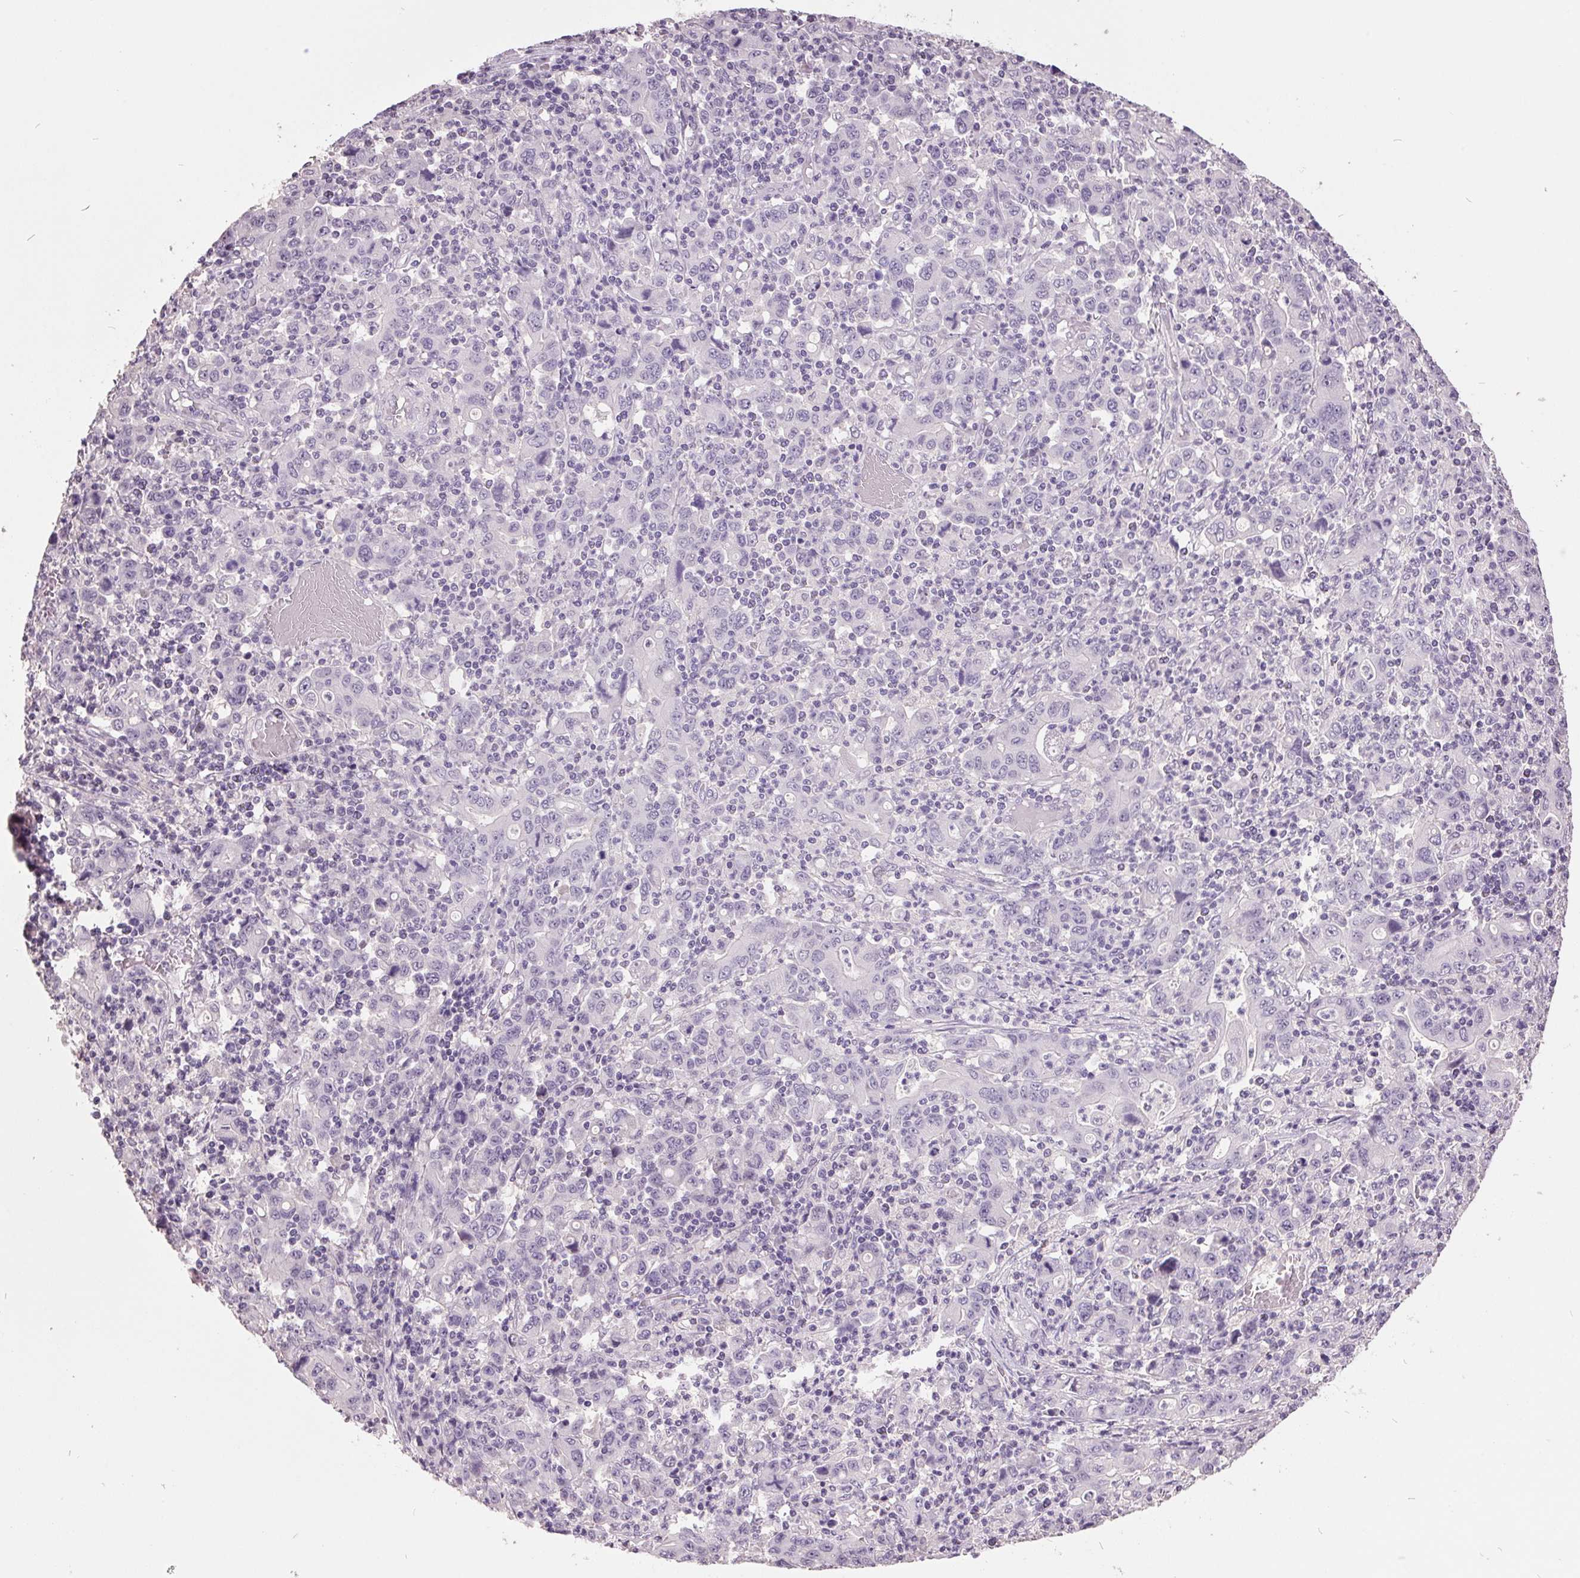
{"staining": {"intensity": "negative", "quantity": "none", "location": "none"}, "tissue": "stomach cancer", "cell_type": "Tumor cells", "image_type": "cancer", "snomed": [{"axis": "morphology", "description": "Adenocarcinoma, NOS"}, {"axis": "topography", "description": "Stomach, upper"}], "caption": "The histopathology image displays no staining of tumor cells in stomach cancer (adenocarcinoma).", "gene": "C2orf16", "patient": {"sex": "male", "age": 69}}